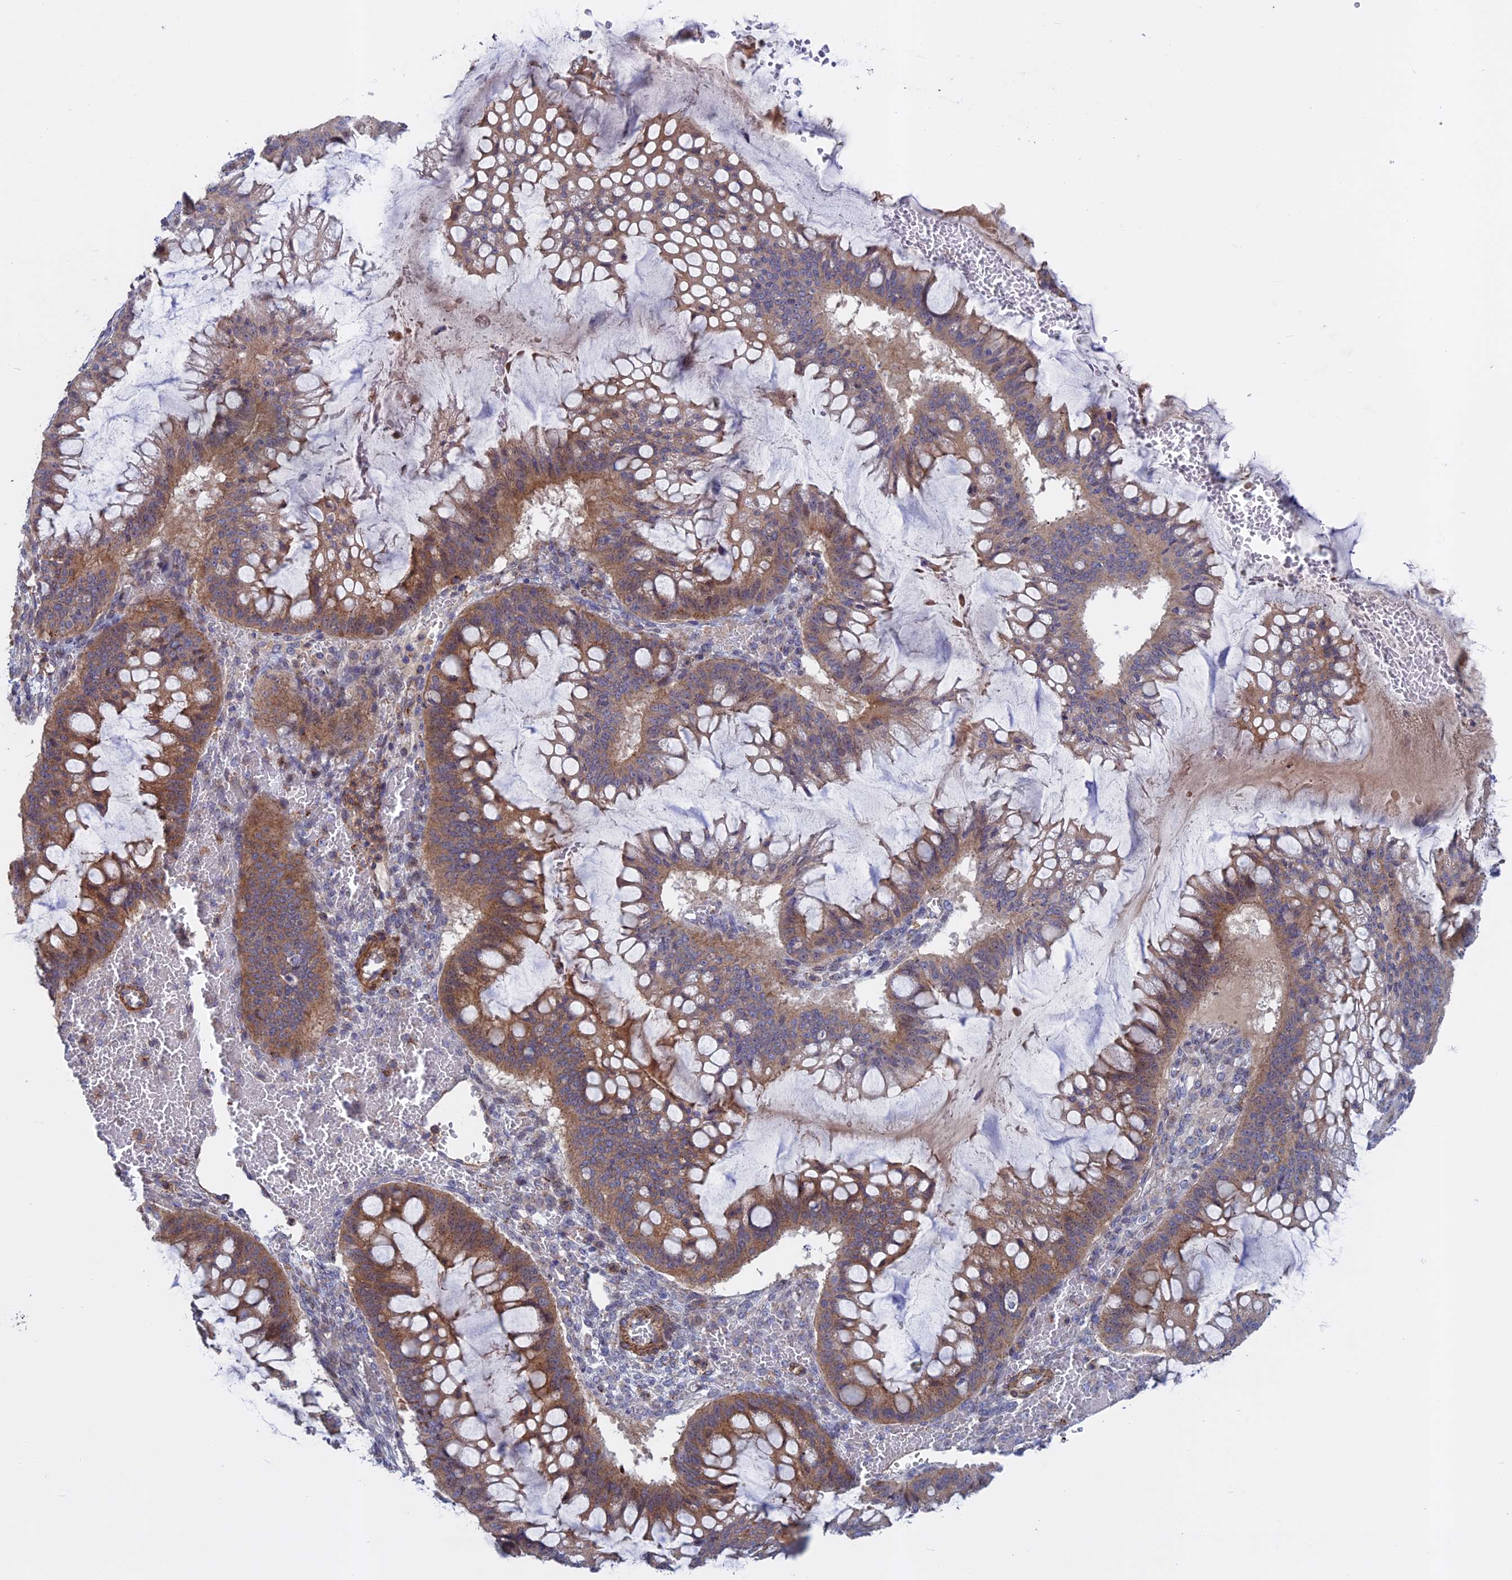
{"staining": {"intensity": "moderate", "quantity": ">75%", "location": "cytoplasmic/membranous"}, "tissue": "ovarian cancer", "cell_type": "Tumor cells", "image_type": "cancer", "snomed": [{"axis": "morphology", "description": "Cystadenocarcinoma, mucinous, NOS"}, {"axis": "topography", "description": "Ovary"}], "caption": "DAB (3,3'-diaminobenzidine) immunohistochemical staining of human ovarian mucinous cystadenocarcinoma displays moderate cytoplasmic/membranous protein expression in approximately >75% of tumor cells.", "gene": "LYPD5", "patient": {"sex": "female", "age": 73}}